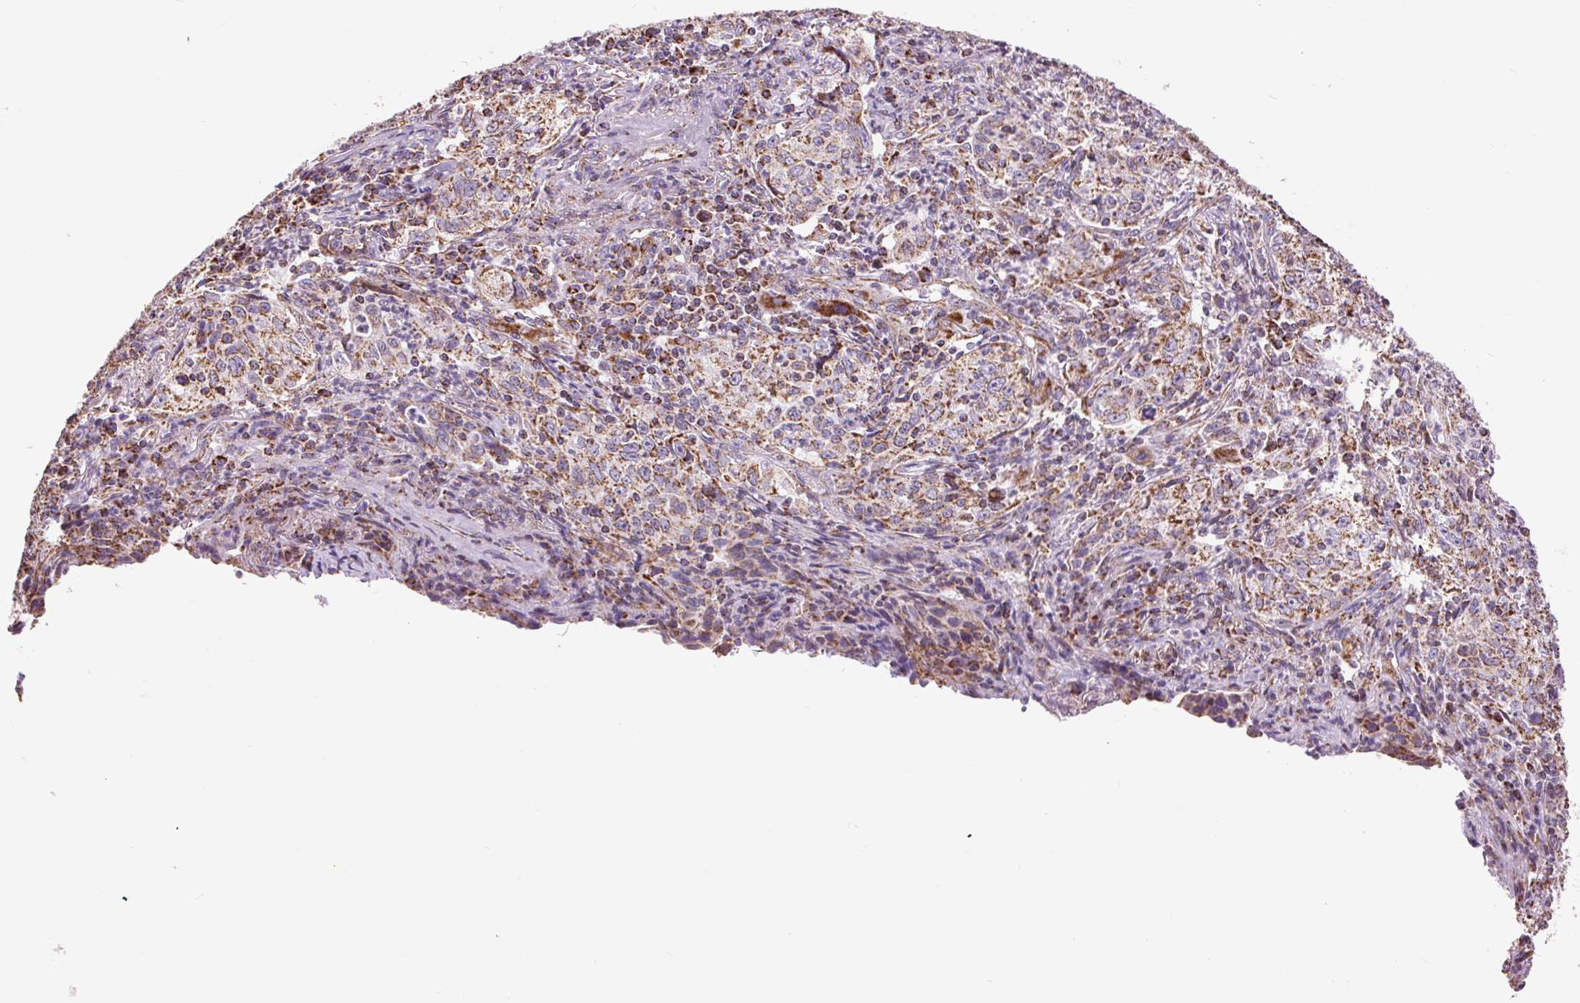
{"staining": {"intensity": "moderate", "quantity": "25%-75%", "location": "cytoplasmic/membranous"}, "tissue": "lung cancer", "cell_type": "Tumor cells", "image_type": "cancer", "snomed": [{"axis": "morphology", "description": "Squamous cell carcinoma, NOS"}, {"axis": "topography", "description": "Lung"}], "caption": "Human squamous cell carcinoma (lung) stained for a protein (brown) demonstrates moderate cytoplasmic/membranous positive positivity in approximately 25%-75% of tumor cells.", "gene": "ATP5PB", "patient": {"sex": "male", "age": 71}}